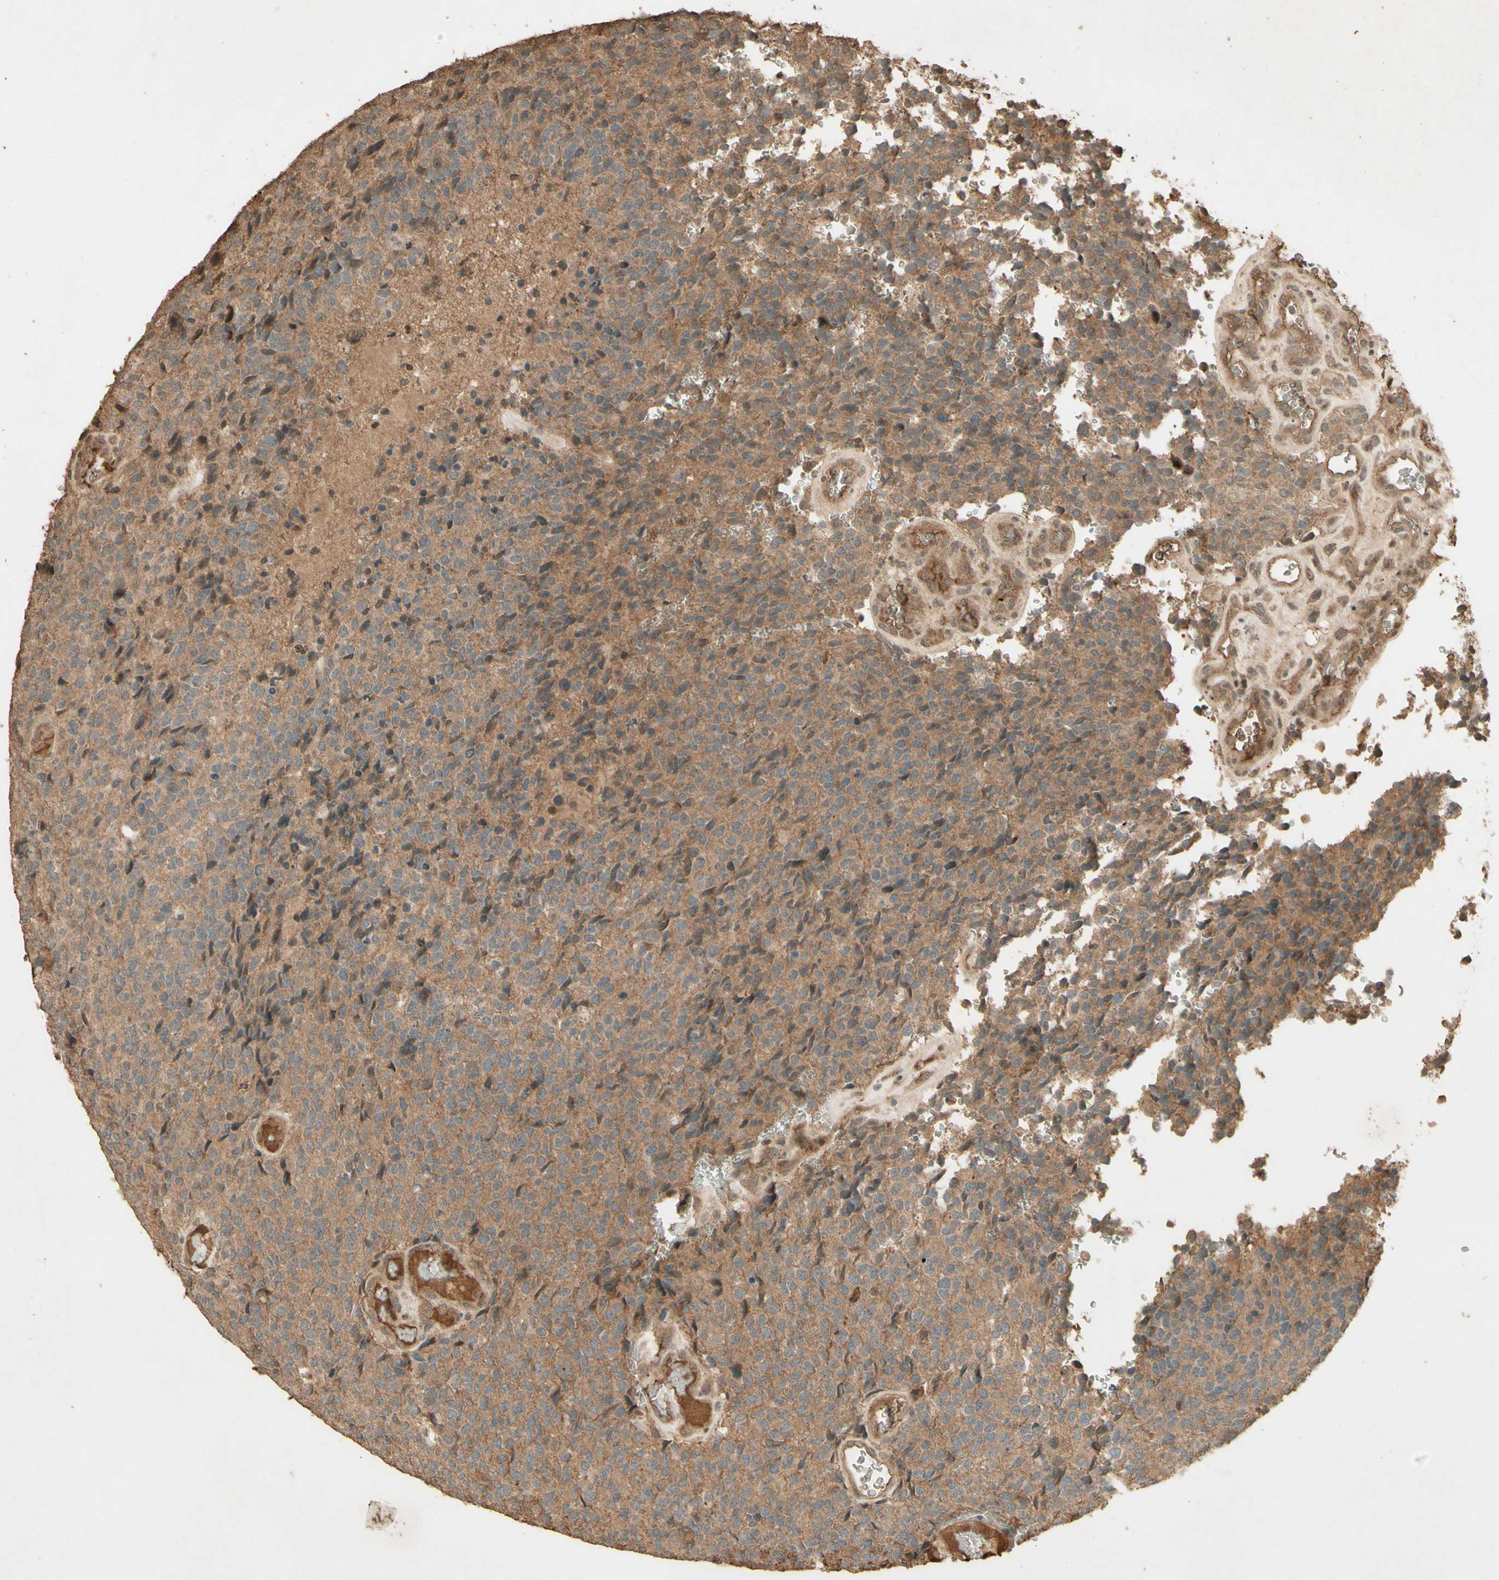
{"staining": {"intensity": "moderate", "quantity": ">75%", "location": "cytoplasmic/membranous"}, "tissue": "glioma", "cell_type": "Tumor cells", "image_type": "cancer", "snomed": [{"axis": "morphology", "description": "Glioma, malignant, High grade"}, {"axis": "topography", "description": "pancreas cauda"}], "caption": "Immunohistochemical staining of human glioma exhibits medium levels of moderate cytoplasmic/membranous staining in about >75% of tumor cells. Immunohistochemistry (ihc) stains the protein in brown and the nuclei are stained blue.", "gene": "SMAD9", "patient": {"sex": "male", "age": 60}}